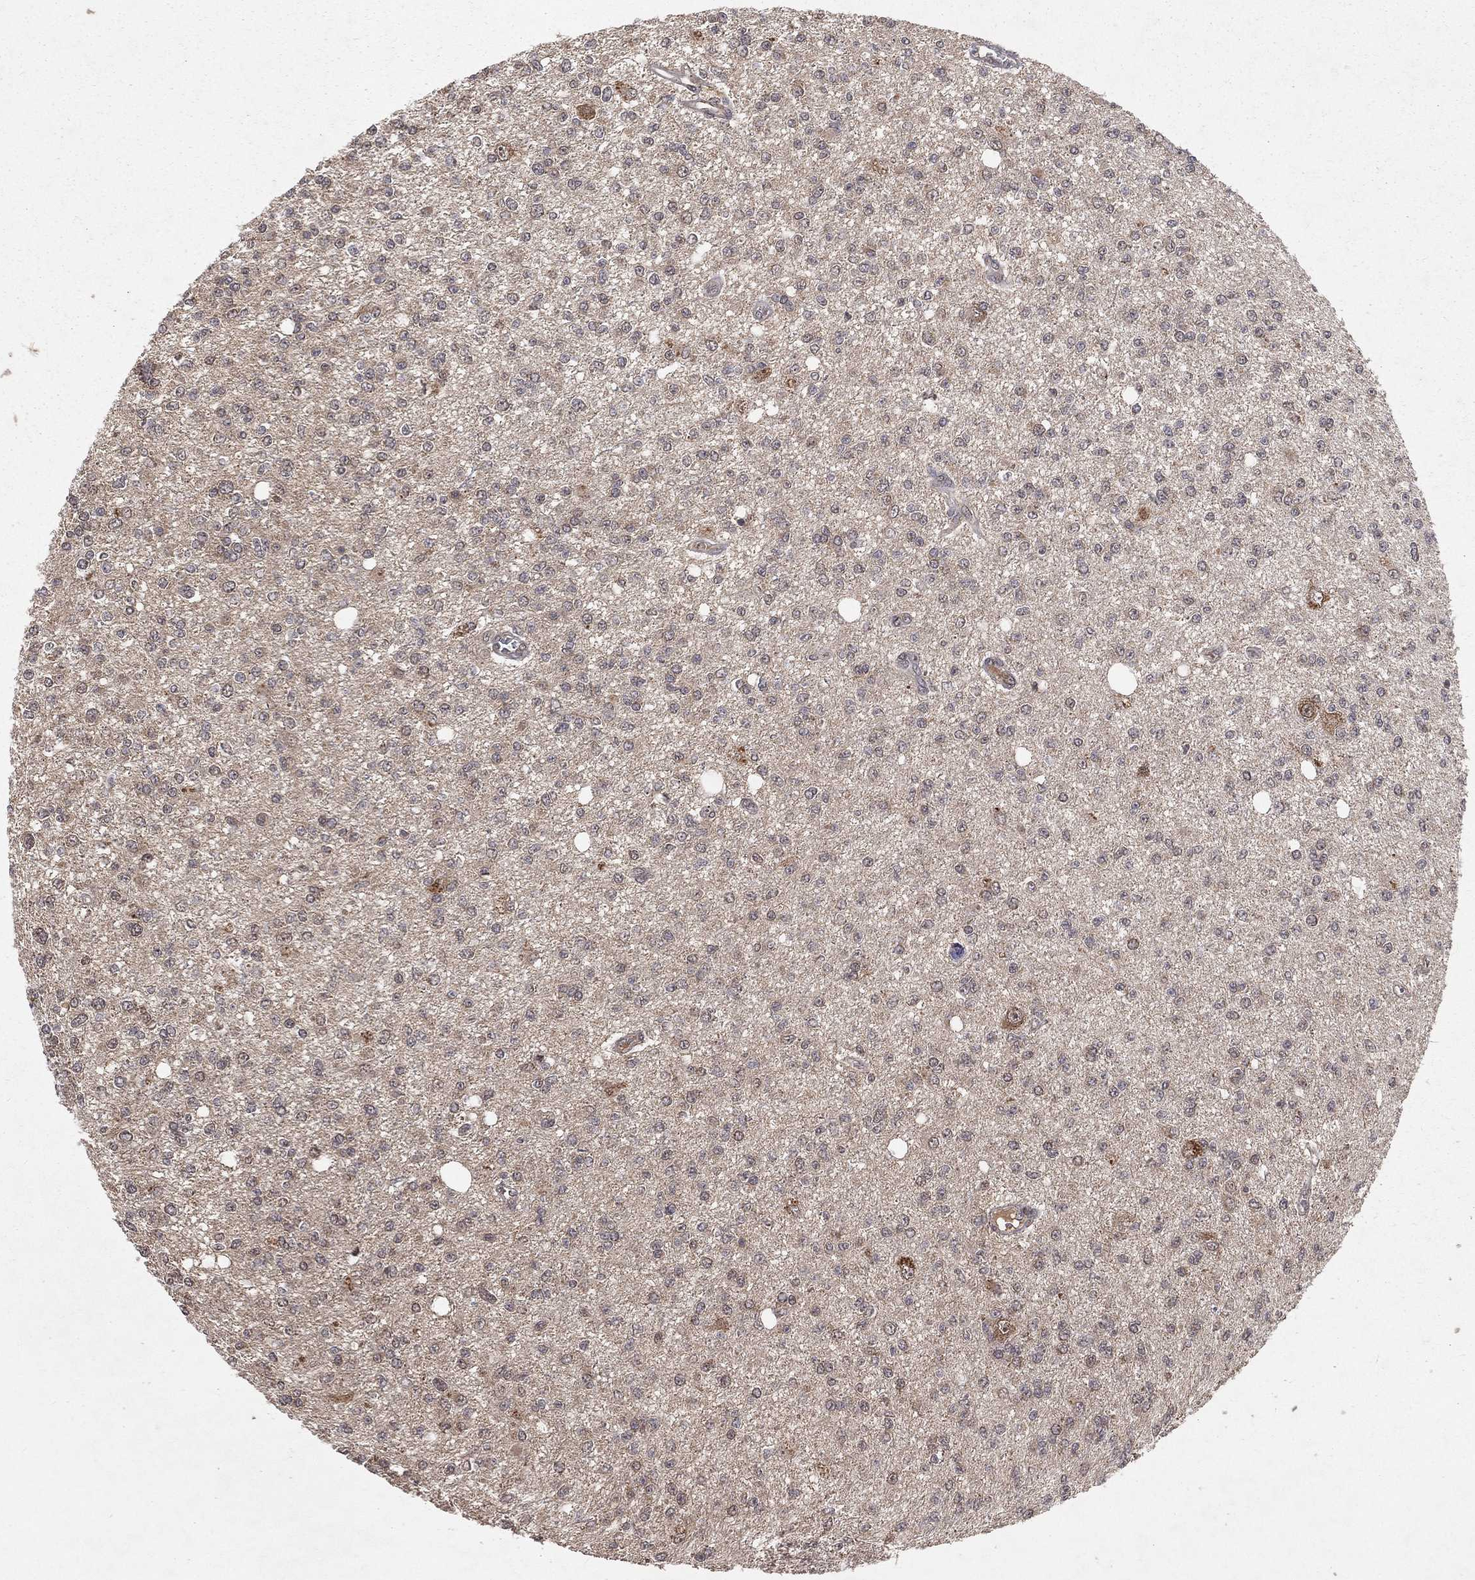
{"staining": {"intensity": "negative", "quantity": "none", "location": "none"}, "tissue": "glioma", "cell_type": "Tumor cells", "image_type": "cancer", "snomed": [{"axis": "morphology", "description": "Glioma, malignant, Low grade"}, {"axis": "topography", "description": "Brain"}], "caption": "IHC histopathology image of neoplastic tissue: low-grade glioma (malignant) stained with DAB (3,3'-diaminobenzidine) shows no significant protein positivity in tumor cells.", "gene": "ZDHHC15", "patient": {"sex": "male", "age": 67}}